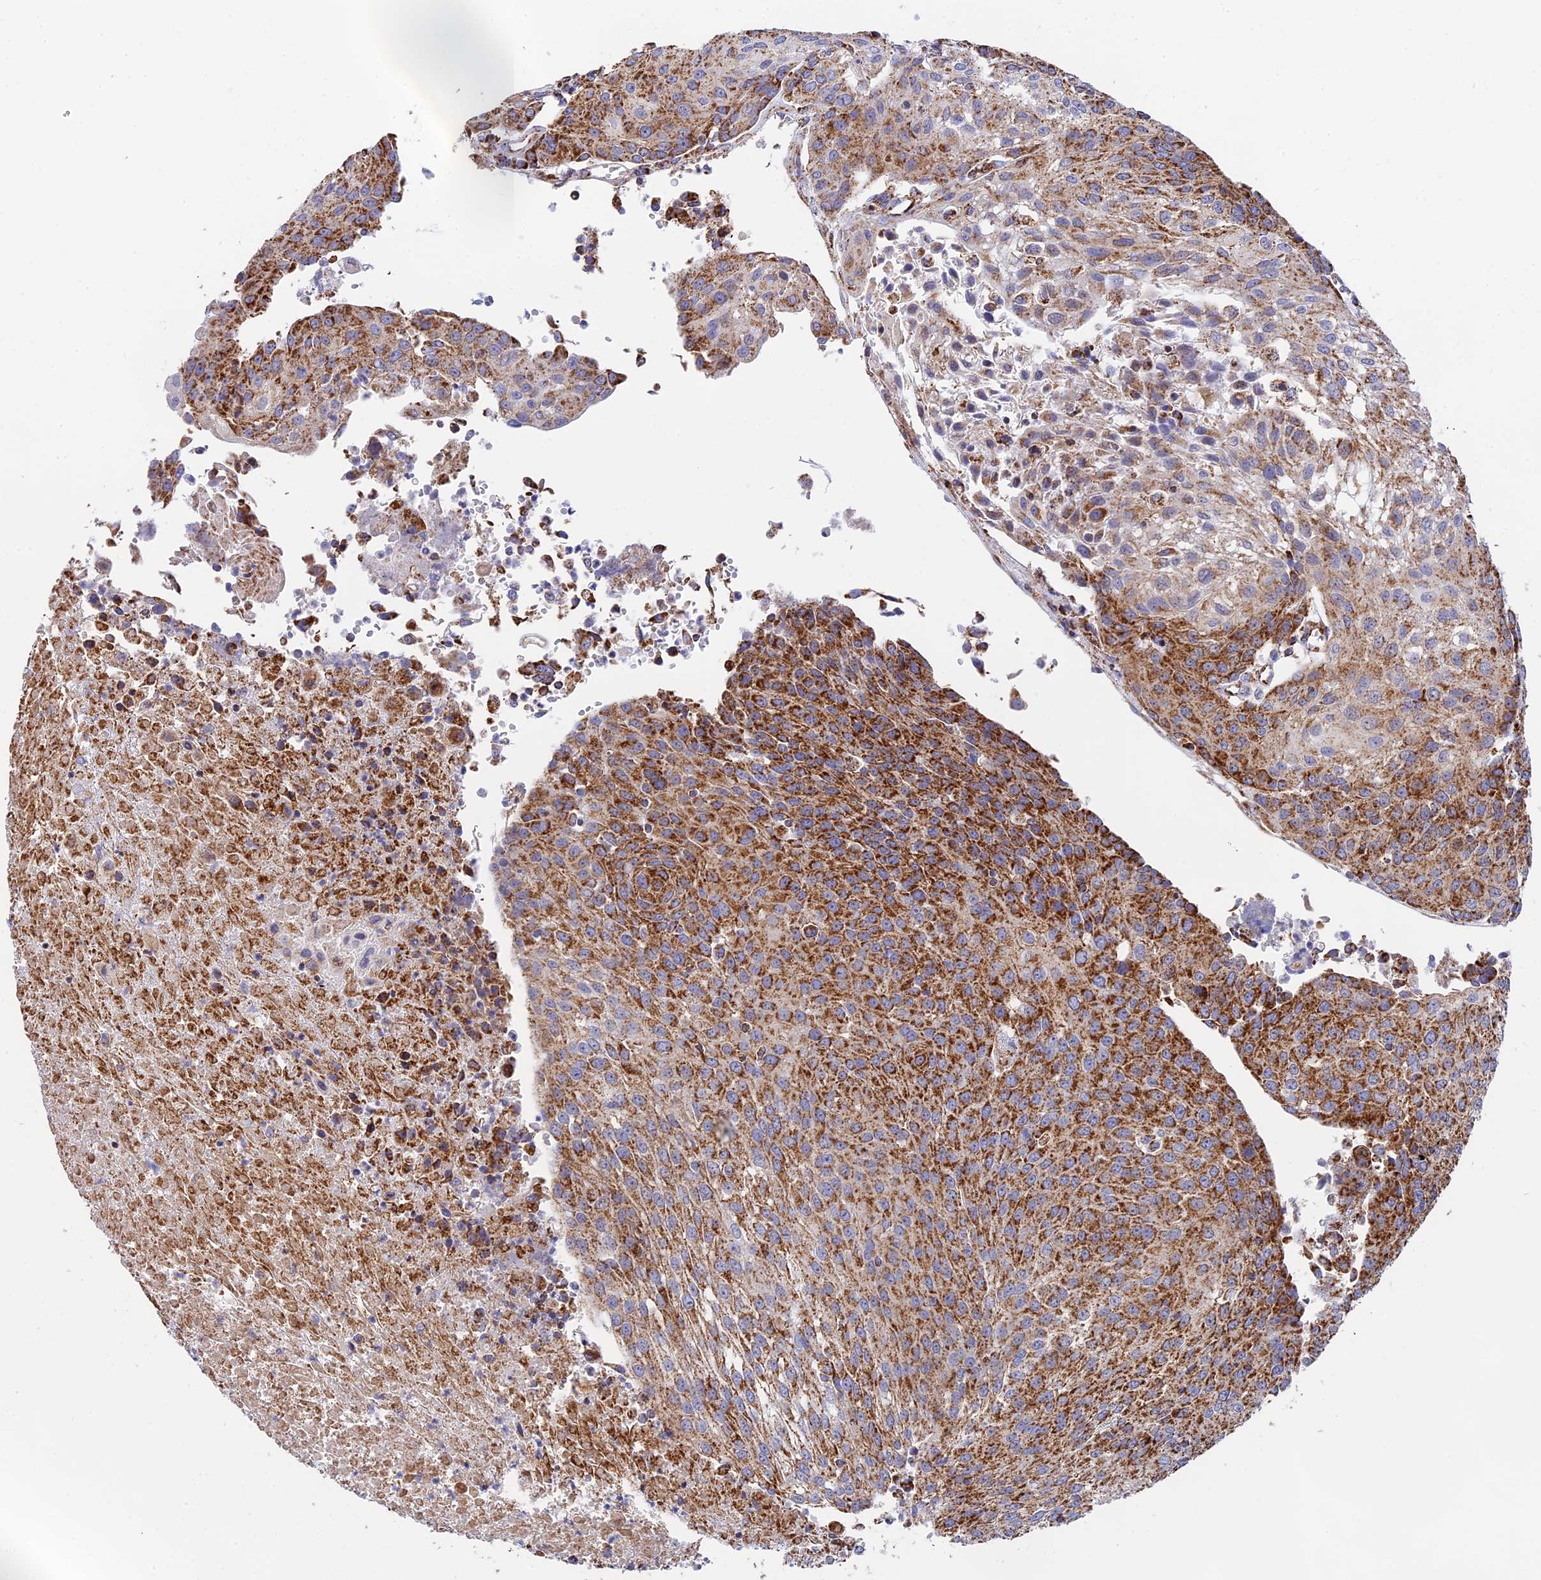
{"staining": {"intensity": "strong", "quantity": ">75%", "location": "cytoplasmic/membranous"}, "tissue": "urothelial cancer", "cell_type": "Tumor cells", "image_type": "cancer", "snomed": [{"axis": "morphology", "description": "Urothelial carcinoma, High grade"}, {"axis": "topography", "description": "Urinary bladder"}], "caption": "Human high-grade urothelial carcinoma stained for a protein (brown) displays strong cytoplasmic/membranous positive expression in approximately >75% of tumor cells.", "gene": "NDUFA5", "patient": {"sex": "female", "age": 85}}